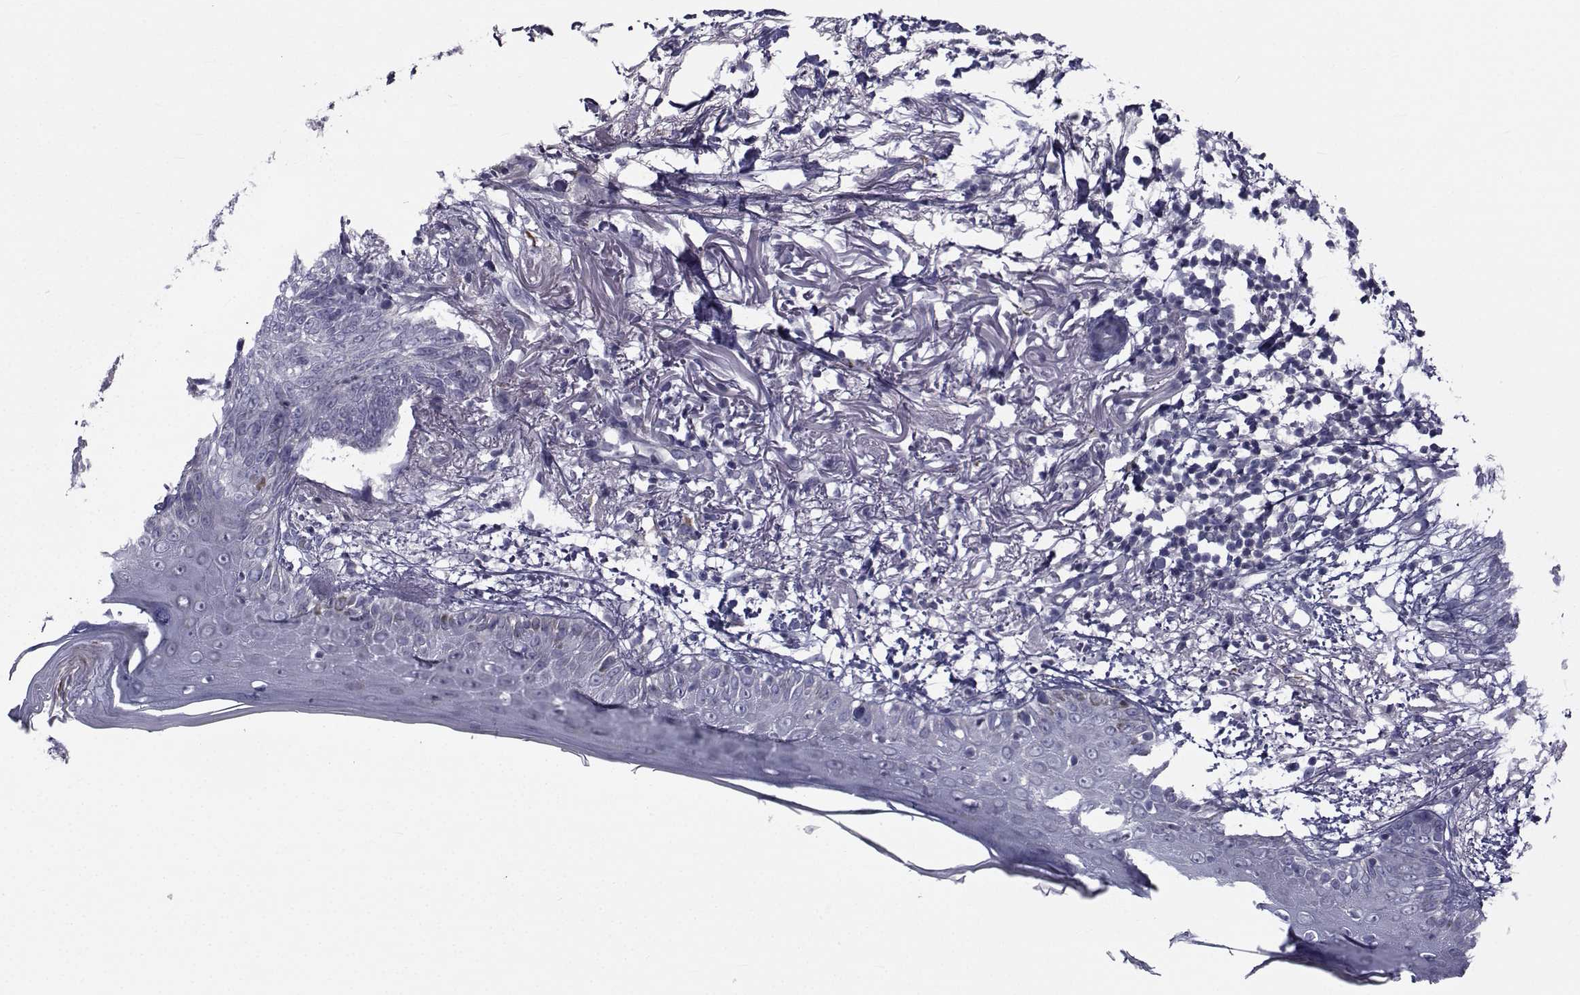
{"staining": {"intensity": "negative", "quantity": "none", "location": "none"}, "tissue": "skin cancer", "cell_type": "Tumor cells", "image_type": "cancer", "snomed": [{"axis": "morphology", "description": "Normal tissue, NOS"}, {"axis": "morphology", "description": "Basal cell carcinoma"}, {"axis": "topography", "description": "Skin"}], "caption": "A micrograph of human basal cell carcinoma (skin) is negative for staining in tumor cells.", "gene": "FDXR", "patient": {"sex": "male", "age": 84}}